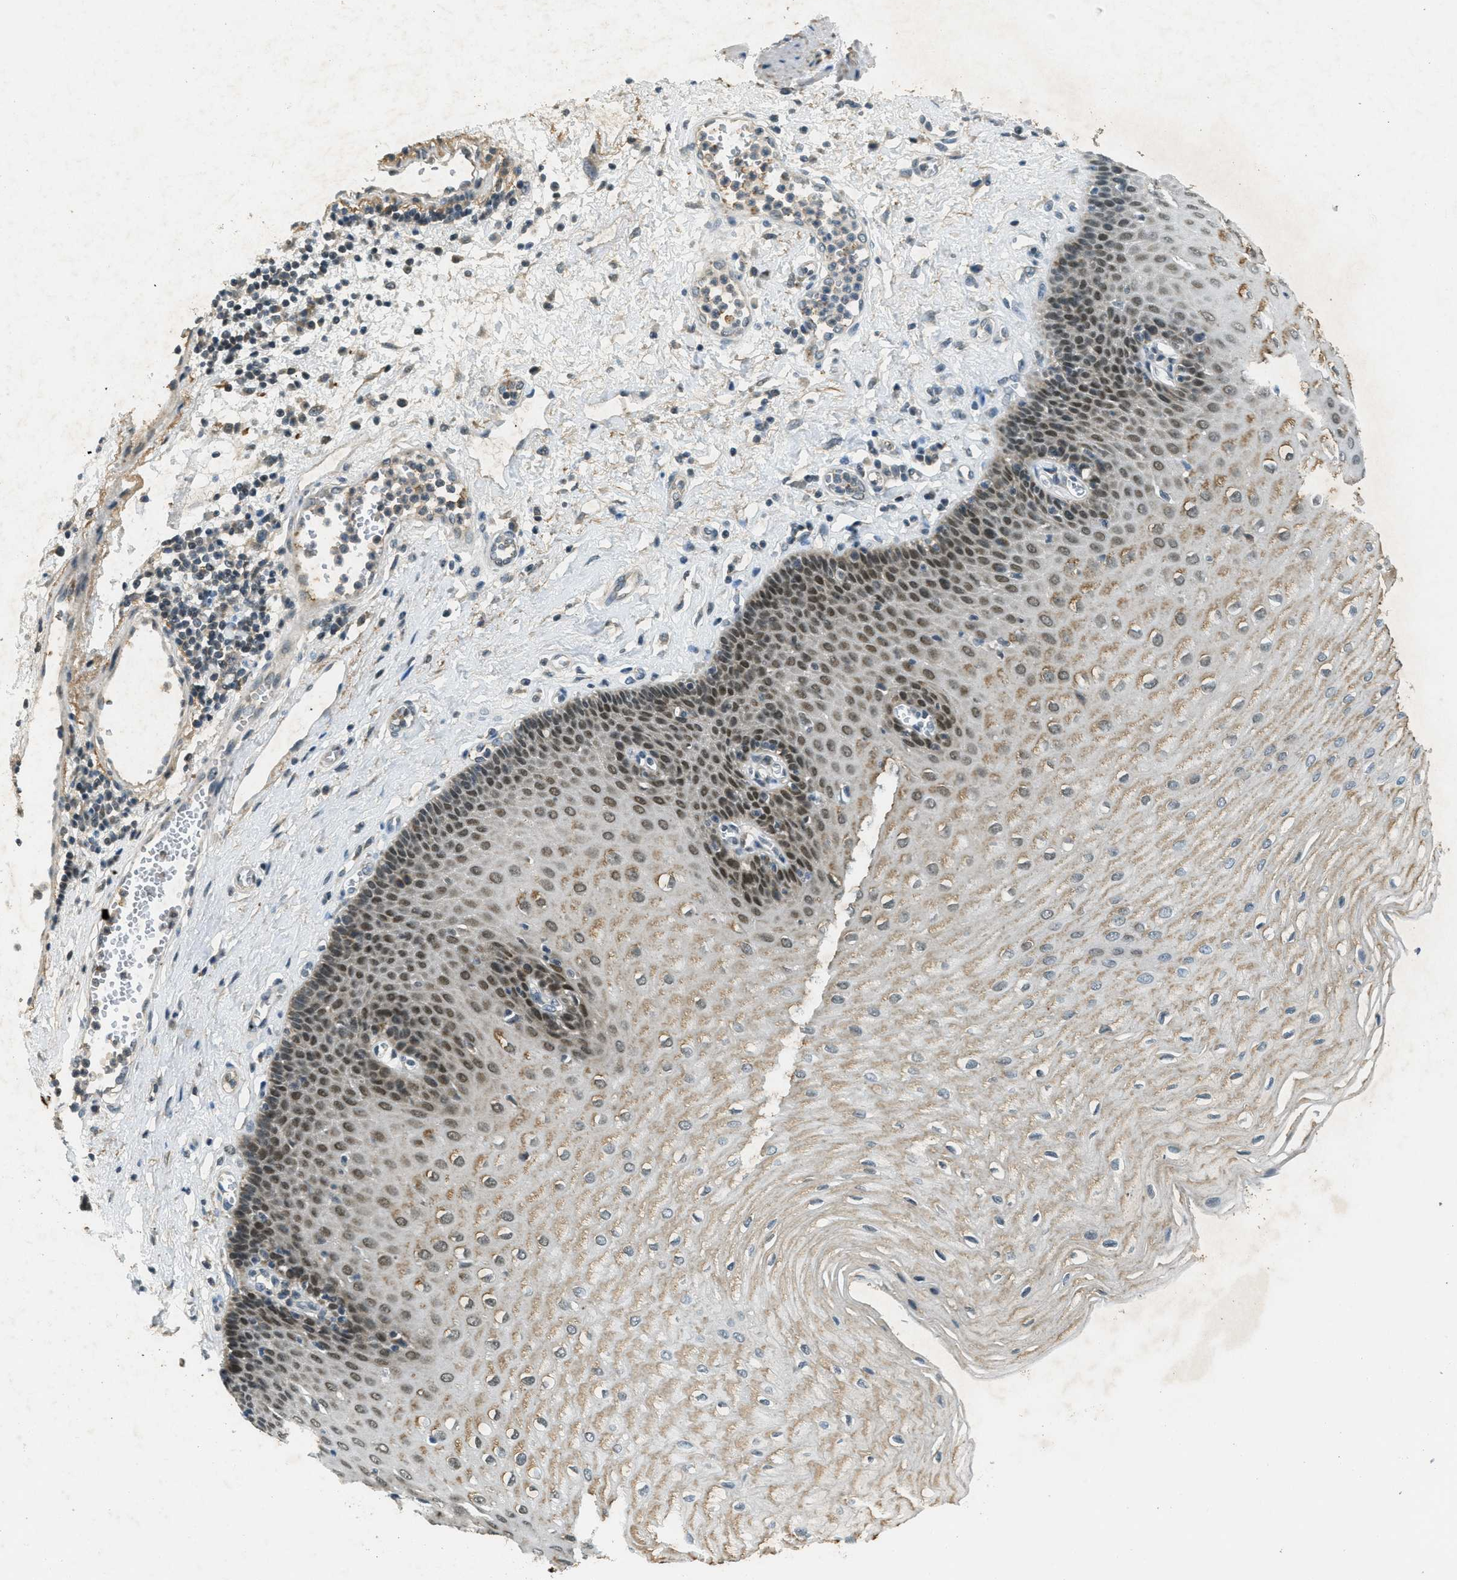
{"staining": {"intensity": "moderate", "quantity": "25%-75%", "location": "cytoplasmic/membranous,nuclear"}, "tissue": "esophagus", "cell_type": "Squamous epithelial cells", "image_type": "normal", "snomed": [{"axis": "morphology", "description": "Normal tissue, NOS"}, {"axis": "morphology", "description": "Squamous cell carcinoma, NOS"}, {"axis": "topography", "description": "Esophagus"}], "caption": "Human esophagus stained for a protein (brown) reveals moderate cytoplasmic/membranous,nuclear positive expression in about 25%-75% of squamous epithelial cells.", "gene": "TCF20", "patient": {"sex": "male", "age": 65}}